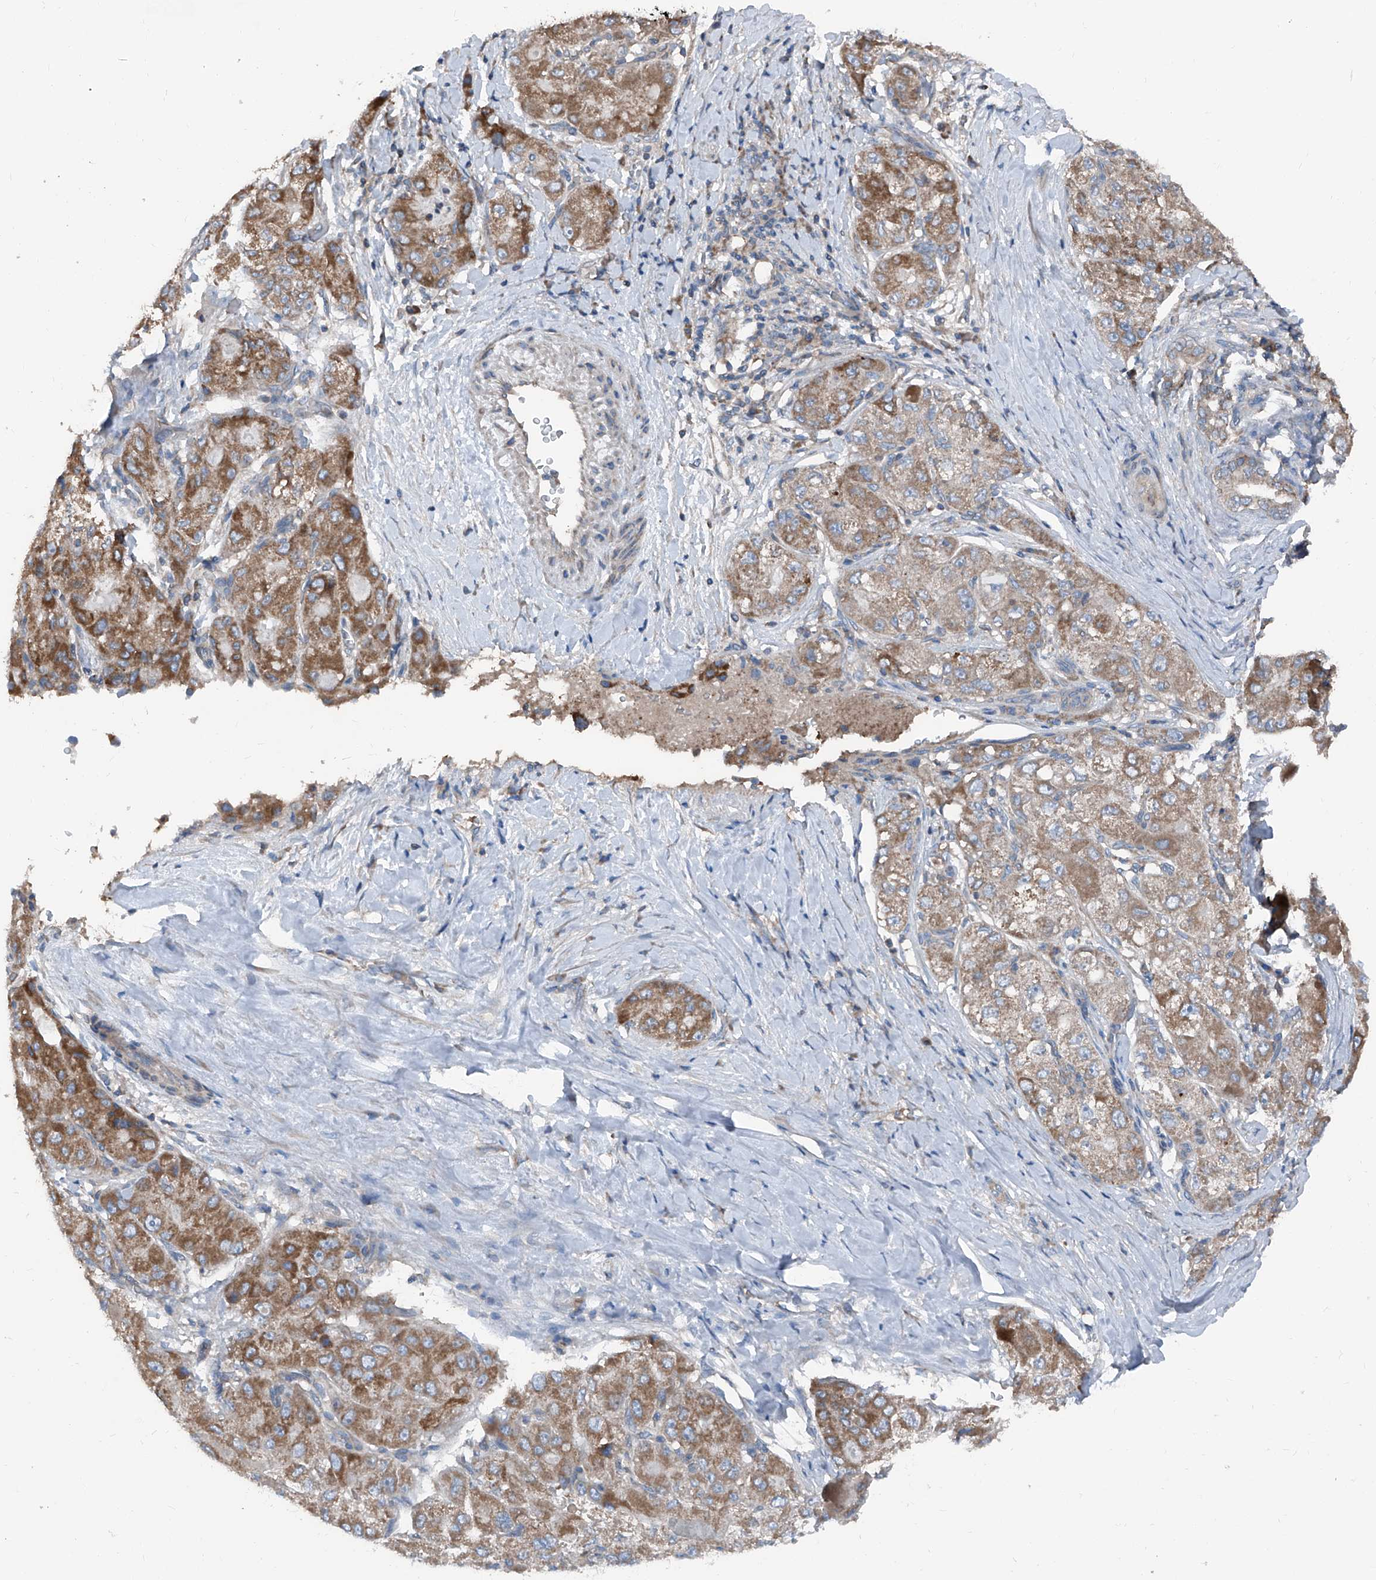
{"staining": {"intensity": "moderate", "quantity": "25%-75%", "location": "cytoplasmic/membranous"}, "tissue": "liver cancer", "cell_type": "Tumor cells", "image_type": "cancer", "snomed": [{"axis": "morphology", "description": "Carcinoma, Hepatocellular, NOS"}, {"axis": "topography", "description": "Liver"}], "caption": "Protein positivity by immunohistochemistry demonstrates moderate cytoplasmic/membranous positivity in about 25%-75% of tumor cells in liver cancer (hepatocellular carcinoma).", "gene": "GPAT3", "patient": {"sex": "male", "age": 80}}